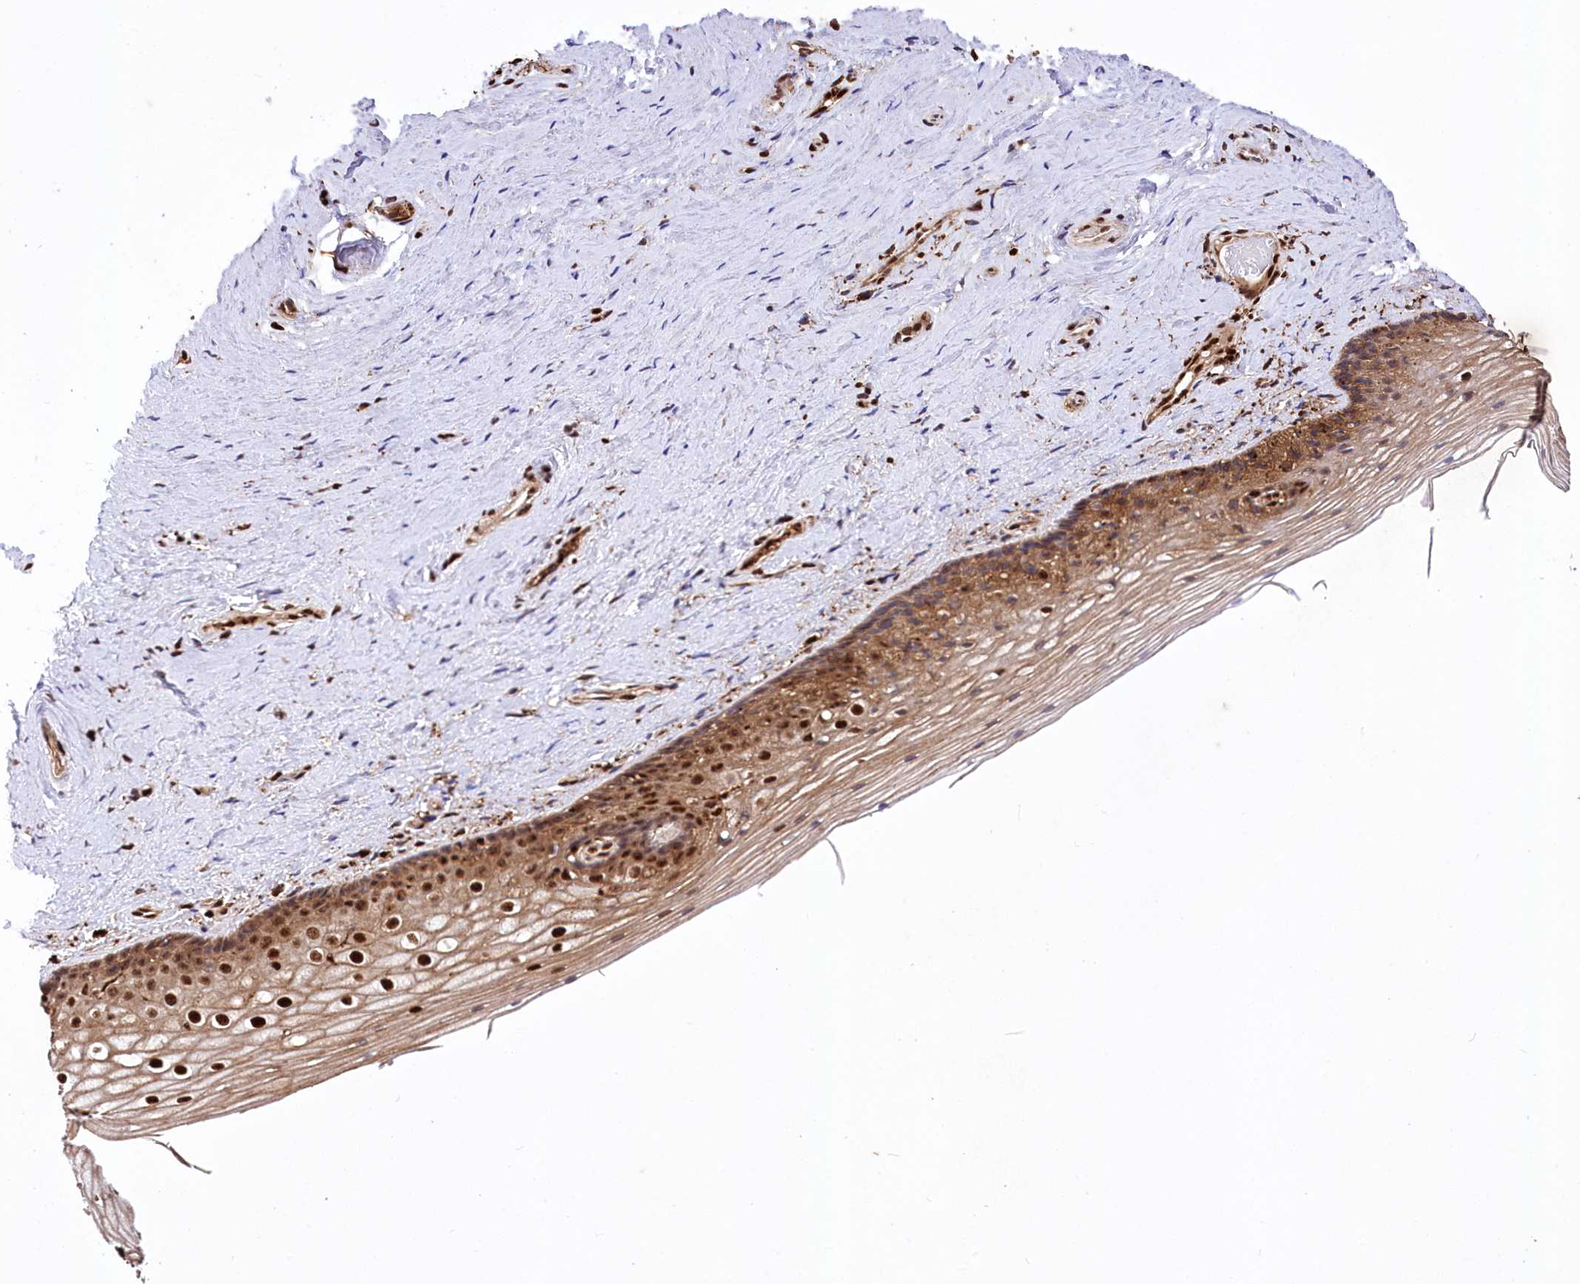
{"staining": {"intensity": "strong", "quantity": ">75%", "location": "cytoplasmic/membranous,nuclear"}, "tissue": "vagina", "cell_type": "Squamous epithelial cells", "image_type": "normal", "snomed": [{"axis": "morphology", "description": "Normal tissue, NOS"}, {"axis": "topography", "description": "Vagina"}], "caption": "Human vagina stained with a brown dye shows strong cytoplasmic/membranous,nuclear positive staining in about >75% of squamous epithelial cells.", "gene": "FIGN", "patient": {"sex": "female", "age": 46}}